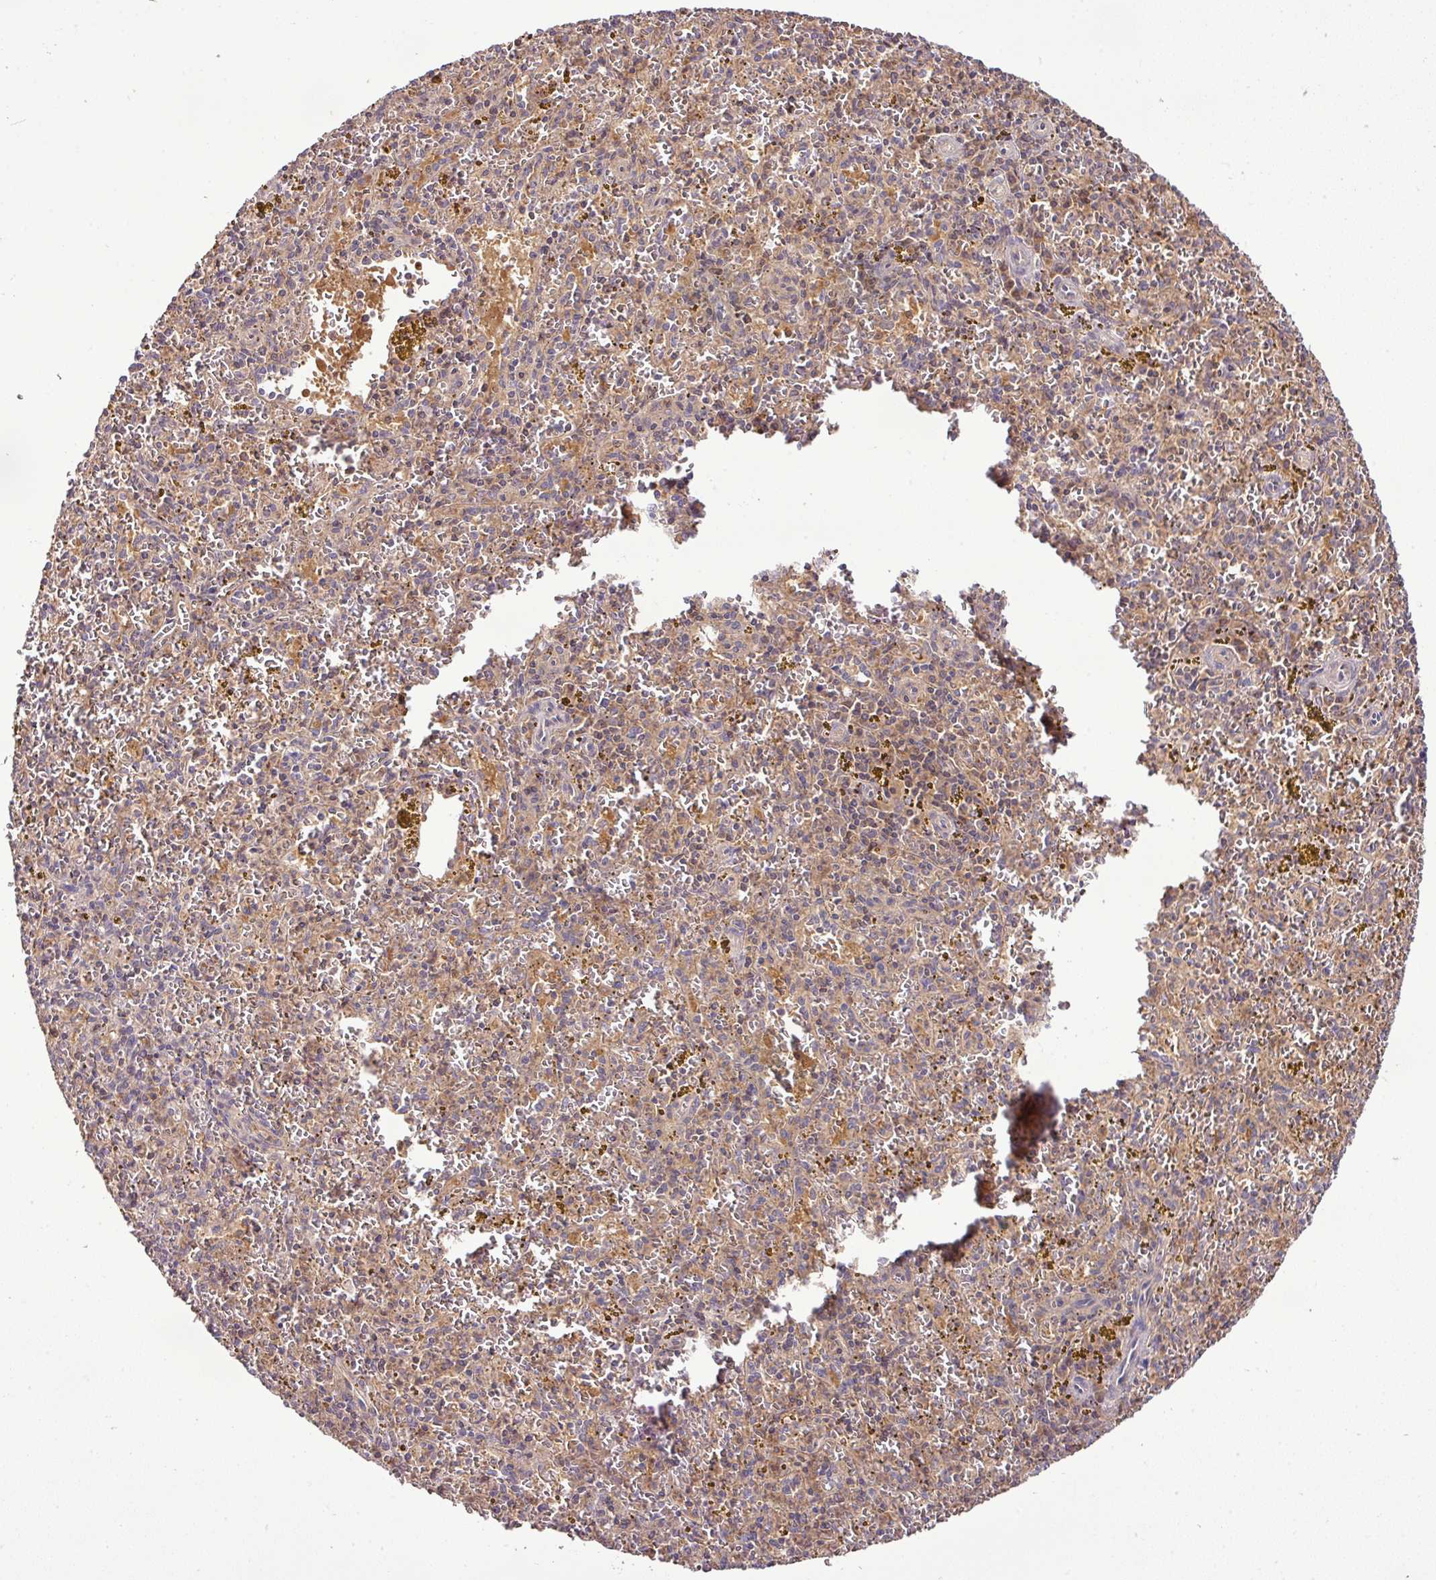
{"staining": {"intensity": "weak", "quantity": "<25%", "location": "cytoplasmic/membranous"}, "tissue": "spleen", "cell_type": "Cells in red pulp", "image_type": "normal", "snomed": [{"axis": "morphology", "description": "Normal tissue, NOS"}, {"axis": "topography", "description": "Spleen"}], "caption": "Spleen stained for a protein using immunohistochemistry shows no expression cells in red pulp.", "gene": "TMEM107", "patient": {"sex": "male", "age": 57}}